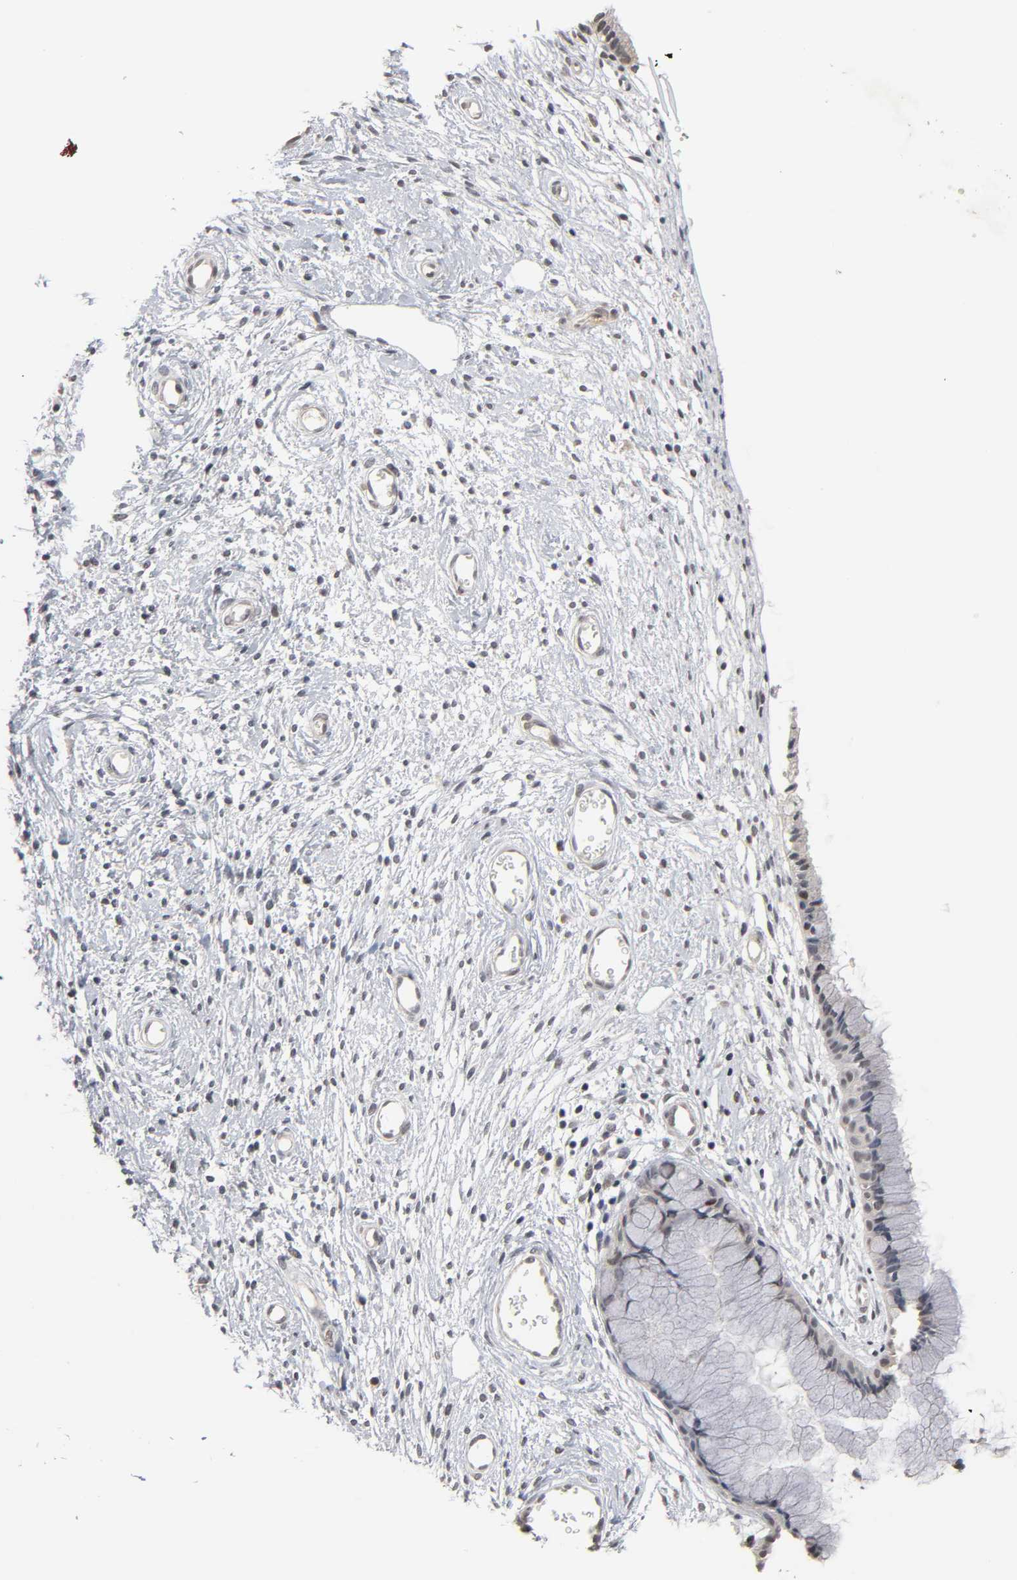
{"staining": {"intensity": "moderate", "quantity": "<25%", "location": "nuclear"}, "tissue": "cervix", "cell_type": "Glandular cells", "image_type": "normal", "snomed": [{"axis": "morphology", "description": "Normal tissue, NOS"}, {"axis": "topography", "description": "Cervix"}], "caption": "This histopathology image reveals immunohistochemistry staining of unremarkable cervix, with low moderate nuclear staining in about <25% of glandular cells.", "gene": "HTR1E", "patient": {"sex": "female", "age": 55}}